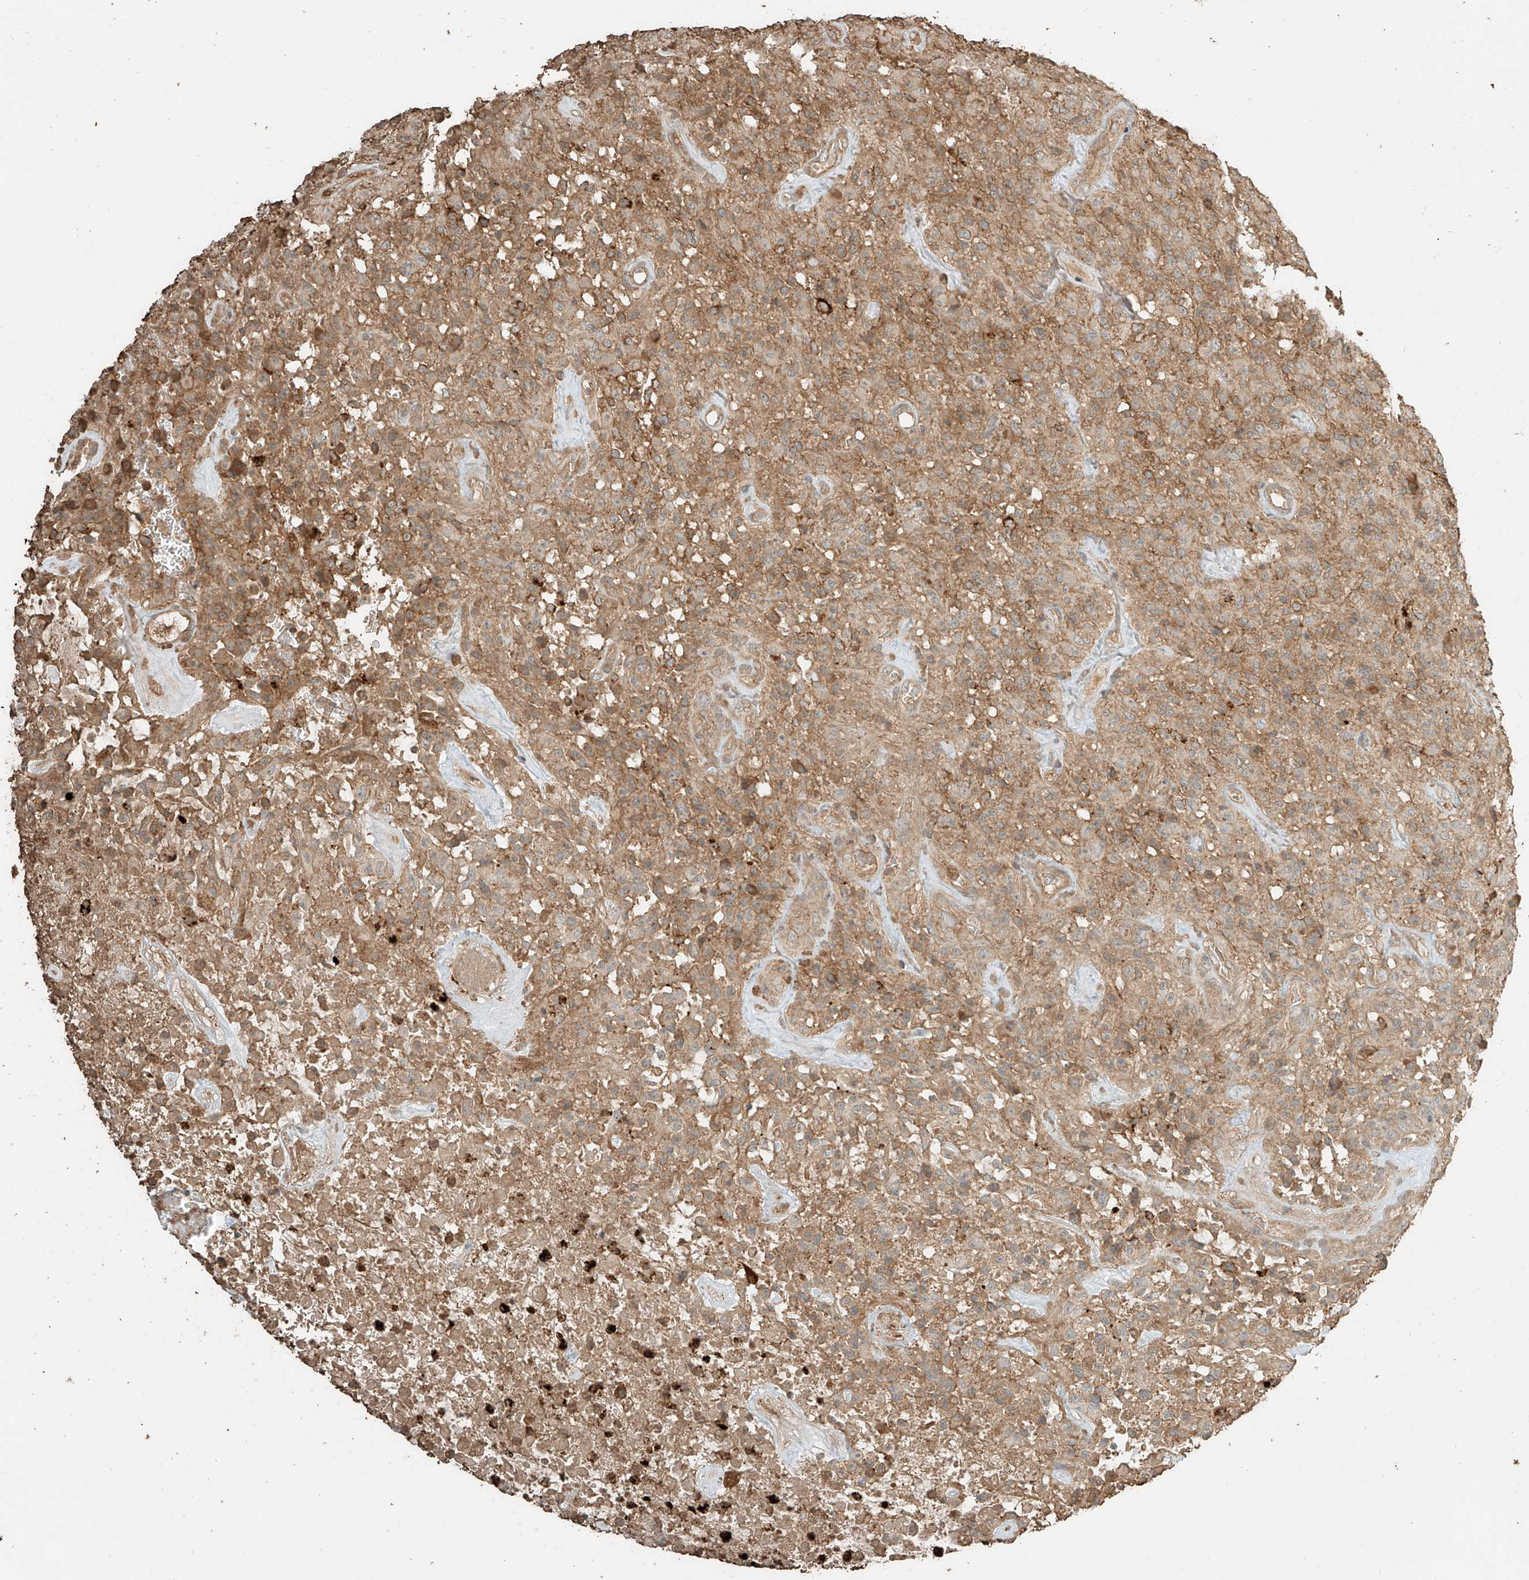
{"staining": {"intensity": "weak", "quantity": "25%-75%", "location": "cytoplasmic/membranous"}, "tissue": "glioma", "cell_type": "Tumor cells", "image_type": "cancer", "snomed": [{"axis": "morphology", "description": "Glioma, malignant, High grade"}, {"axis": "topography", "description": "Brain"}], "caption": "This is a micrograph of IHC staining of malignant glioma (high-grade), which shows weak staining in the cytoplasmic/membranous of tumor cells.", "gene": "RFTN2", "patient": {"sex": "female", "age": 57}}